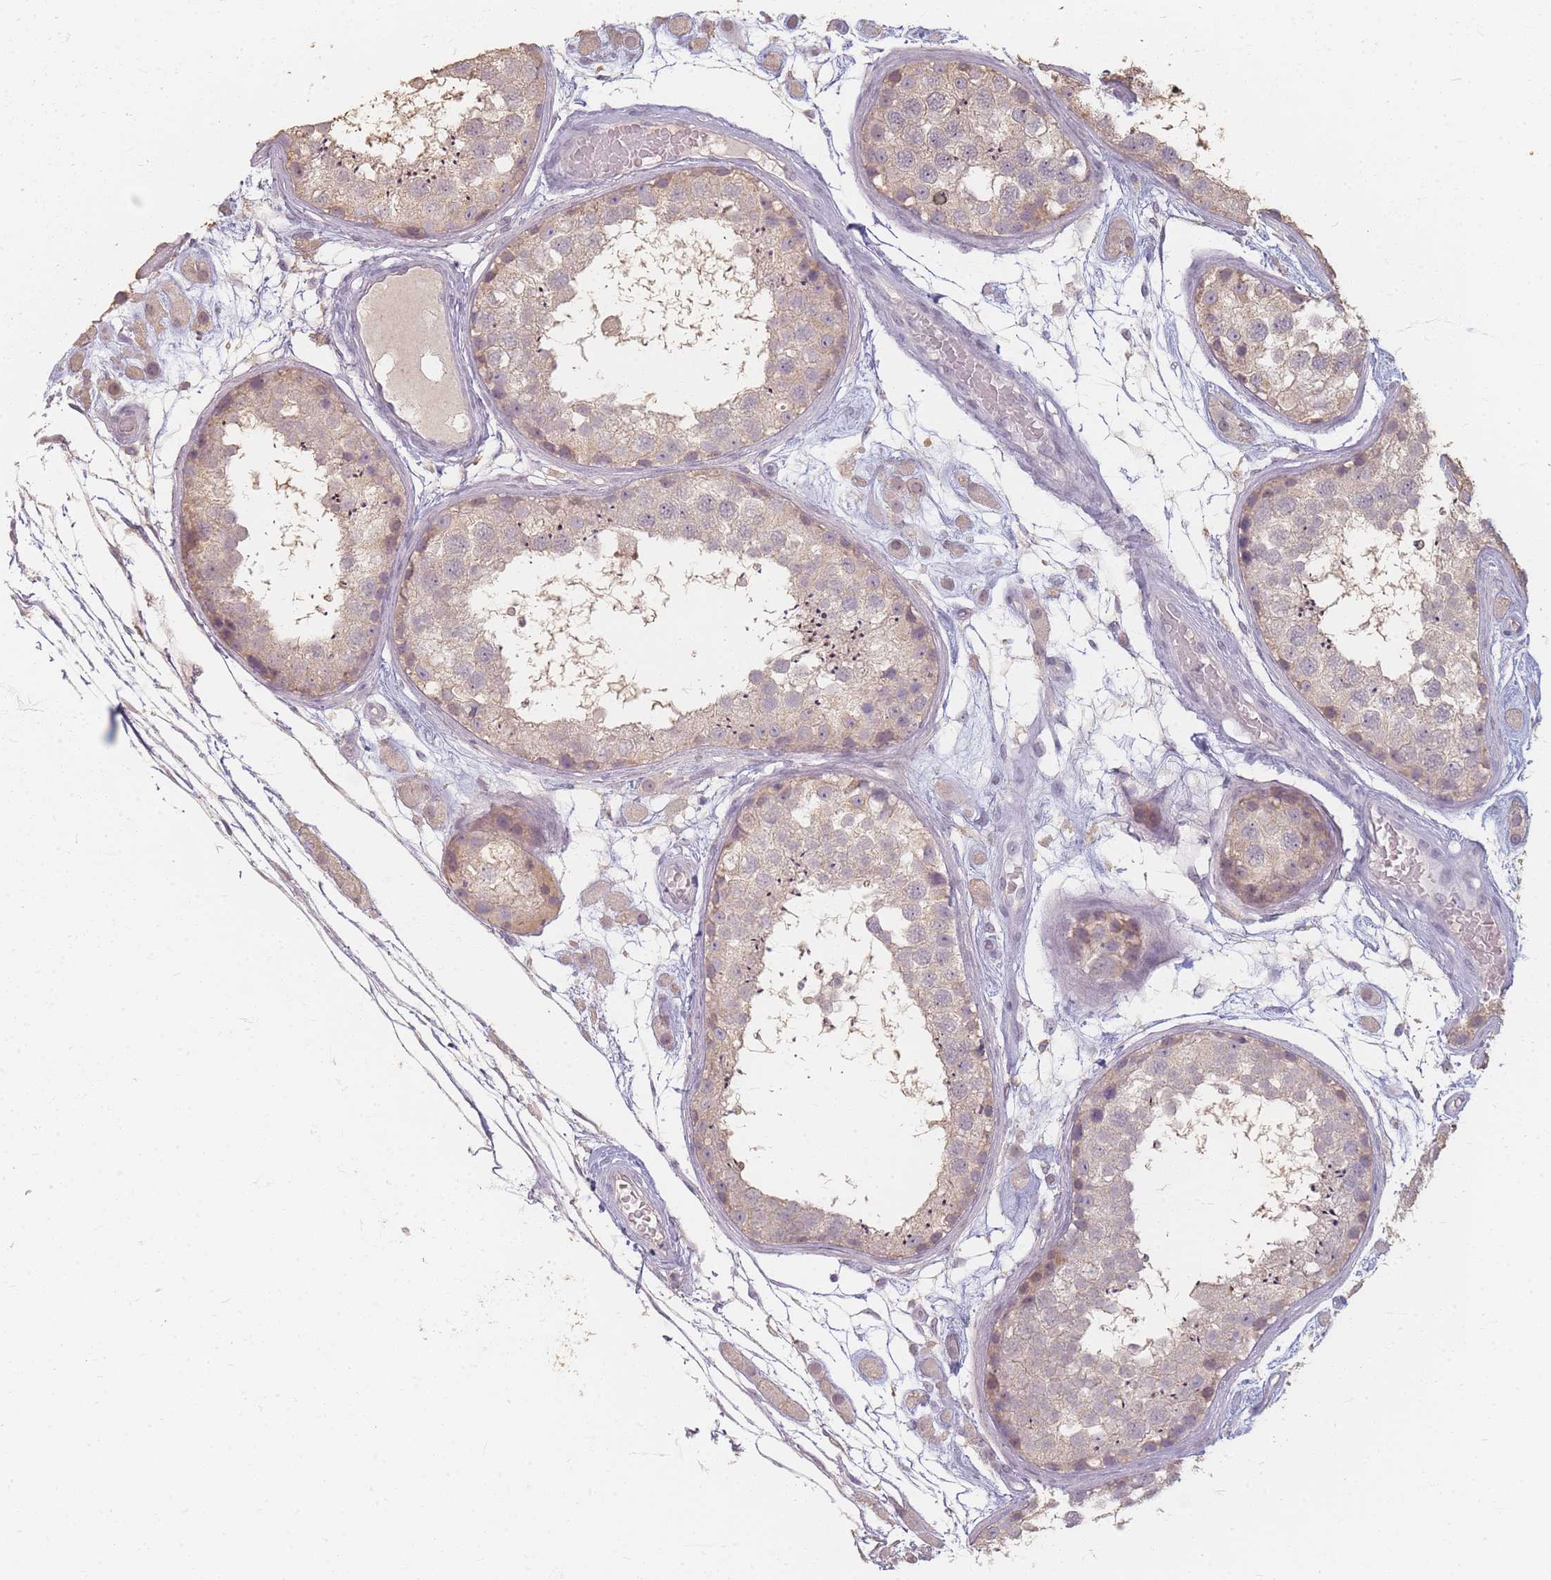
{"staining": {"intensity": "weak", "quantity": "<25%", "location": "cytoplasmic/membranous"}, "tissue": "testis", "cell_type": "Cells in seminiferous ducts", "image_type": "normal", "snomed": [{"axis": "morphology", "description": "Normal tissue, NOS"}, {"axis": "topography", "description": "Testis"}], "caption": "High power microscopy photomicrograph of an IHC photomicrograph of normal testis, revealing no significant expression in cells in seminiferous ducts. (DAB immunohistochemistry (IHC), high magnification).", "gene": "RFTN1", "patient": {"sex": "male", "age": 25}}